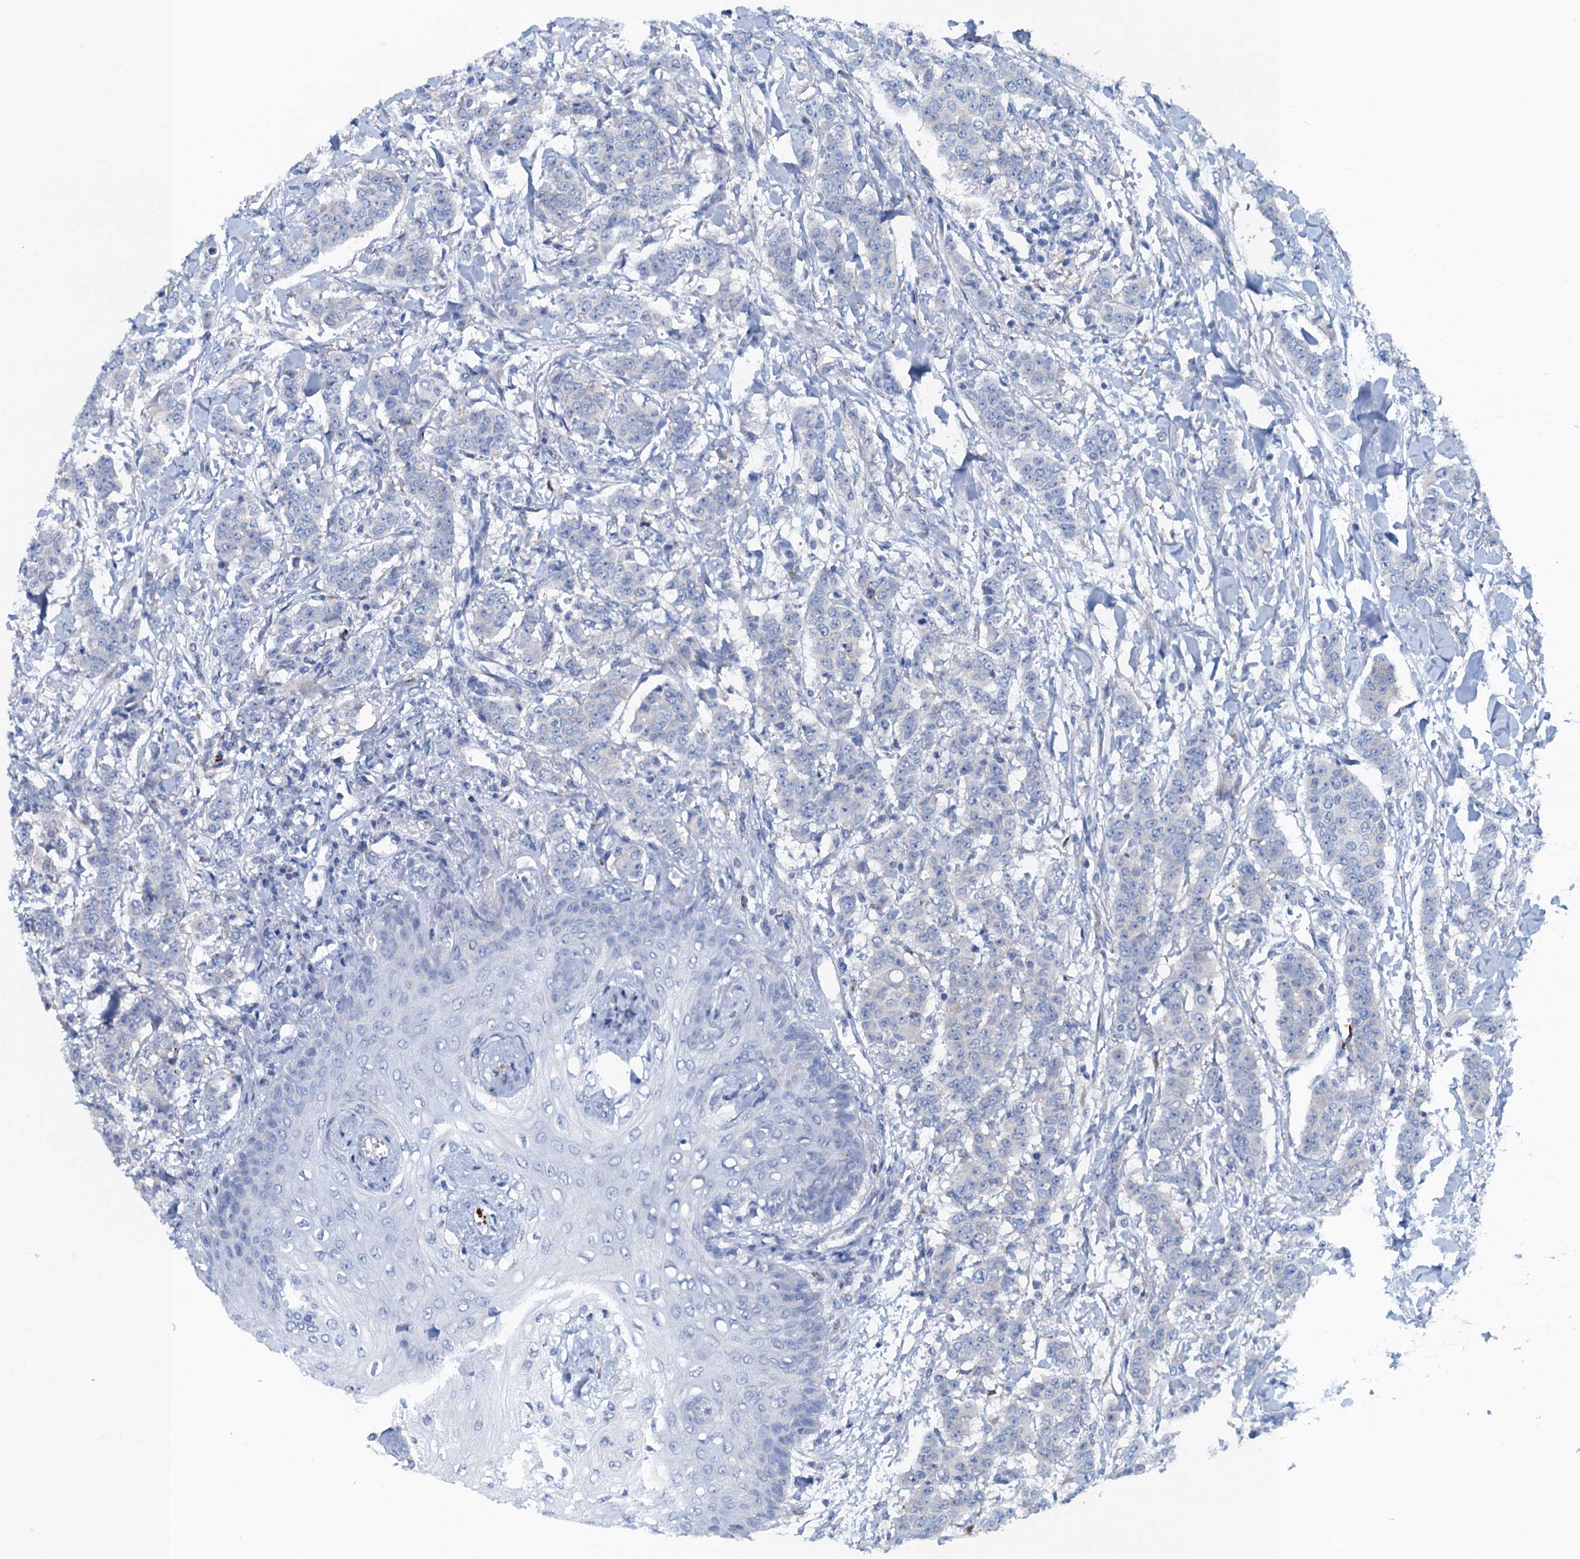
{"staining": {"intensity": "negative", "quantity": "none", "location": "none"}, "tissue": "breast cancer", "cell_type": "Tumor cells", "image_type": "cancer", "snomed": [{"axis": "morphology", "description": "Duct carcinoma"}, {"axis": "topography", "description": "Breast"}], "caption": "A photomicrograph of breast invasive ductal carcinoma stained for a protein shows no brown staining in tumor cells.", "gene": "CBLIF", "patient": {"sex": "female", "age": 40}}